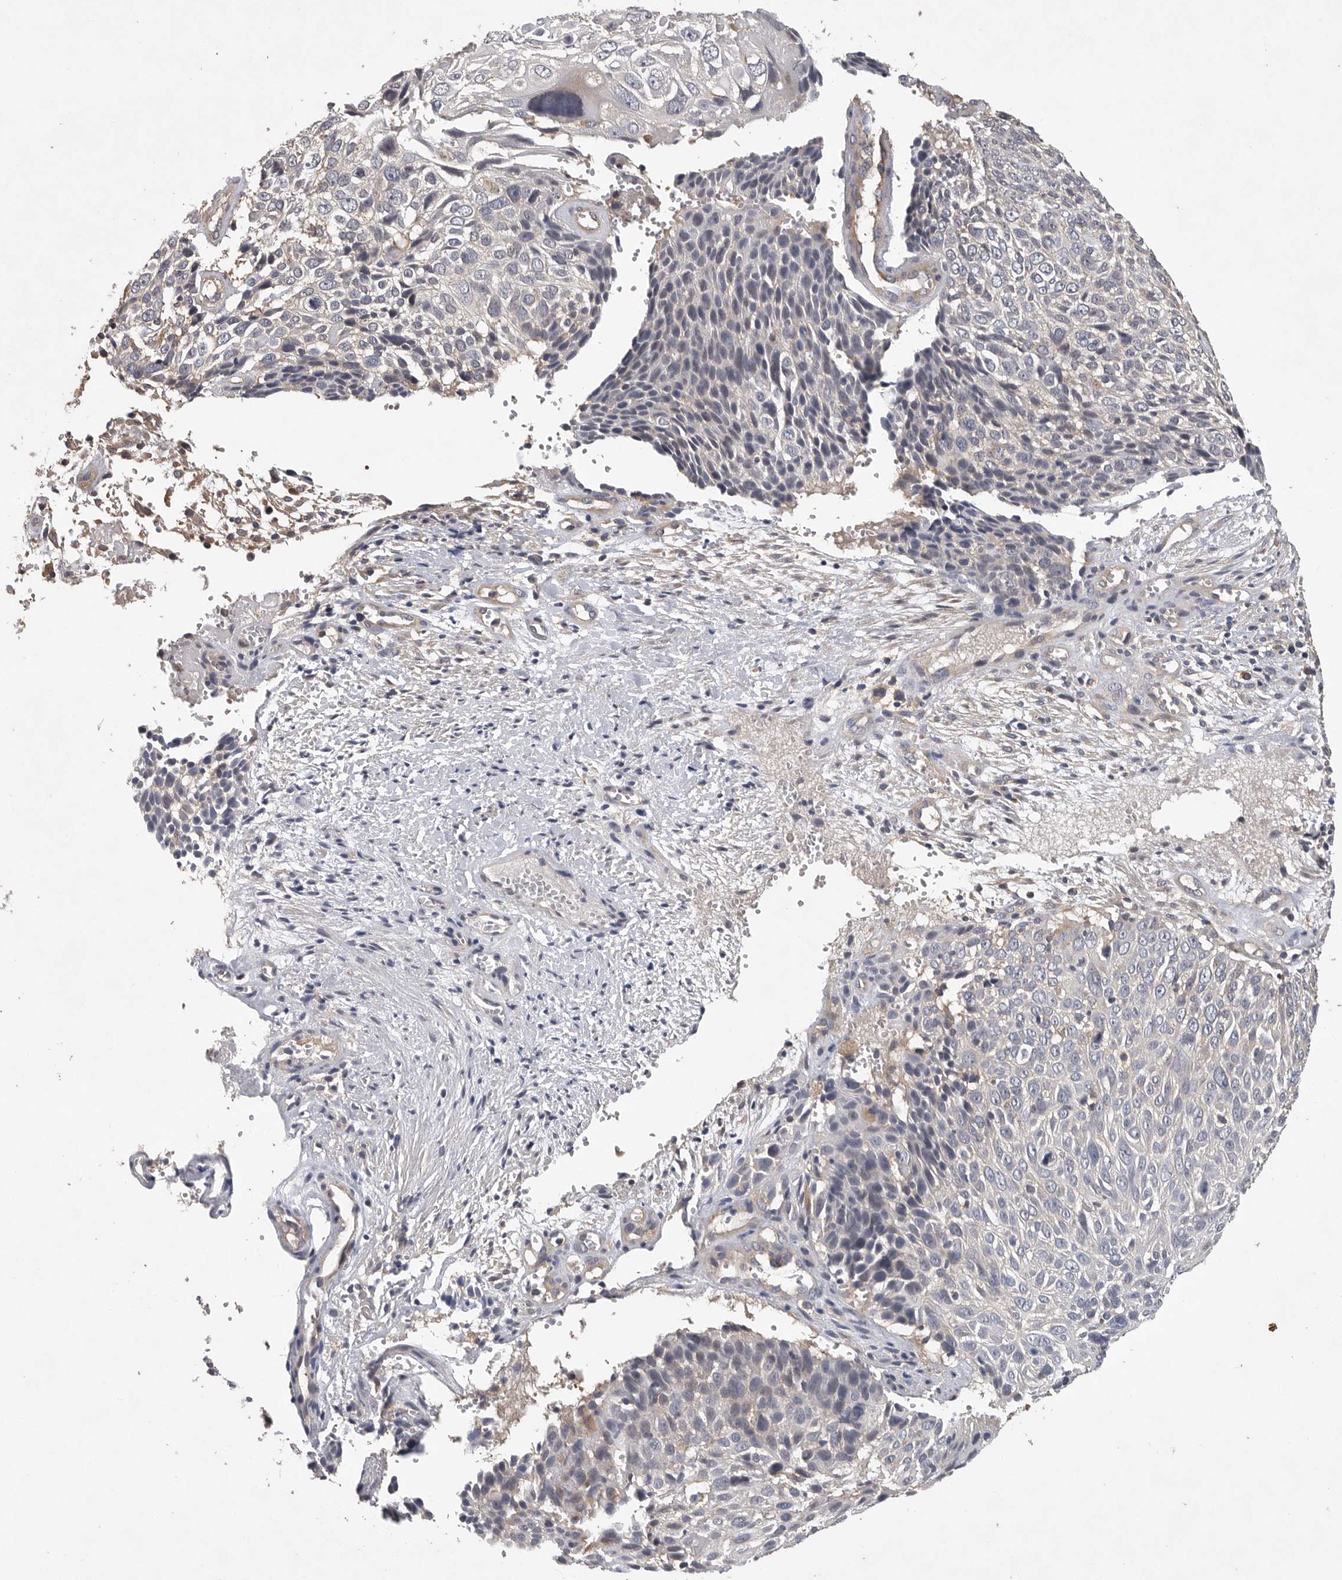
{"staining": {"intensity": "negative", "quantity": "none", "location": "none"}, "tissue": "cervical cancer", "cell_type": "Tumor cells", "image_type": "cancer", "snomed": [{"axis": "morphology", "description": "Squamous cell carcinoma, NOS"}, {"axis": "topography", "description": "Cervix"}], "caption": "Immunohistochemical staining of human cervical cancer (squamous cell carcinoma) displays no significant staining in tumor cells.", "gene": "OXR1", "patient": {"sex": "female", "age": 74}}